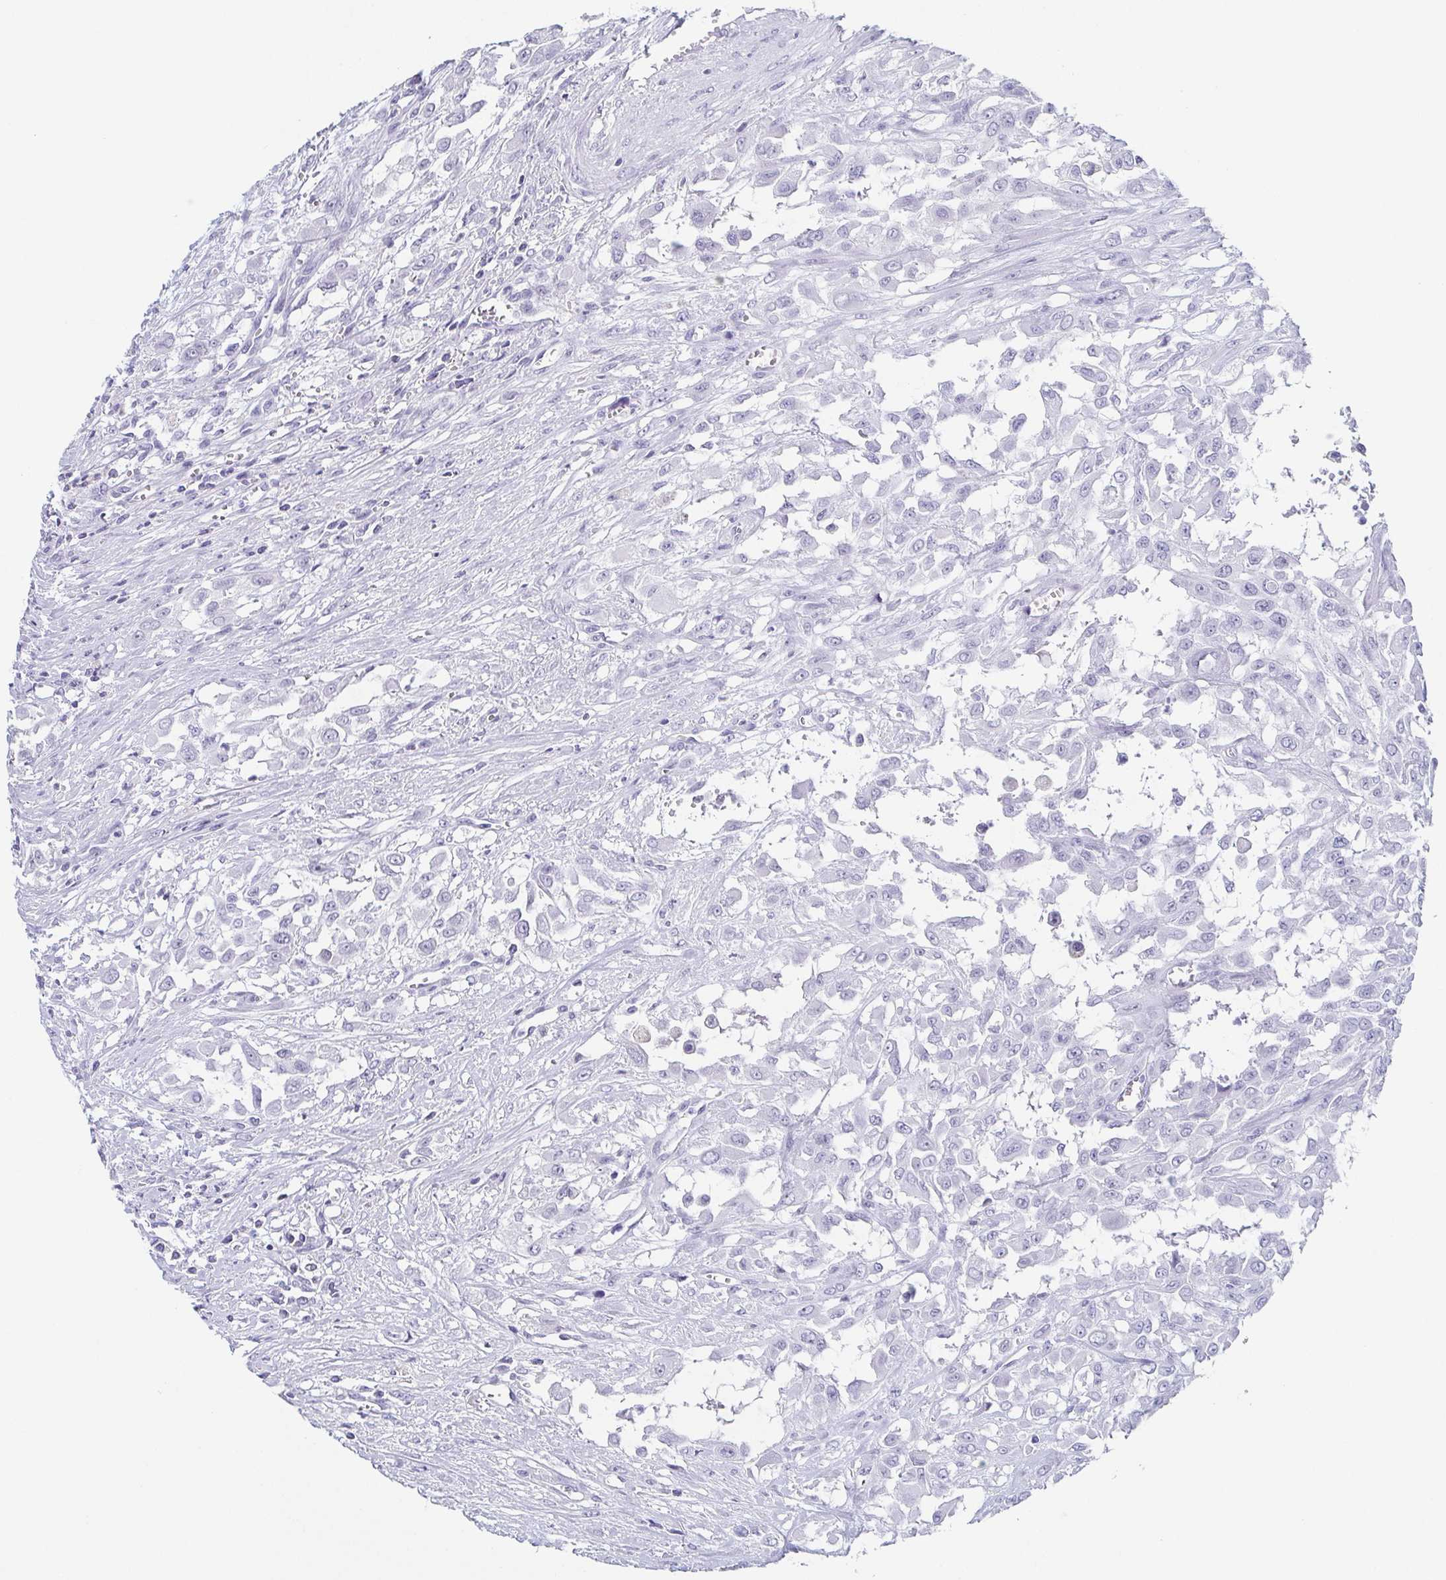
{"staining": {"intensity": "negative", "quantity": "none", "location": "none"}, "tissue": "urothelial cancer", "cell_type": "Tumor cells", "image_type": "cancer", "snomed": [{"axis": "morphology", "description": "Urothelial carcinoma, High grade"}, {"axis": "topography", "description": "Urinary bladder"}], "caption": "Immunohistochemical staining of human high-grade urothelial carcinoma reveals no significant expression in tumor cells.", "gene": "REG4", "patient": {"sex": "male", "age": 57}}